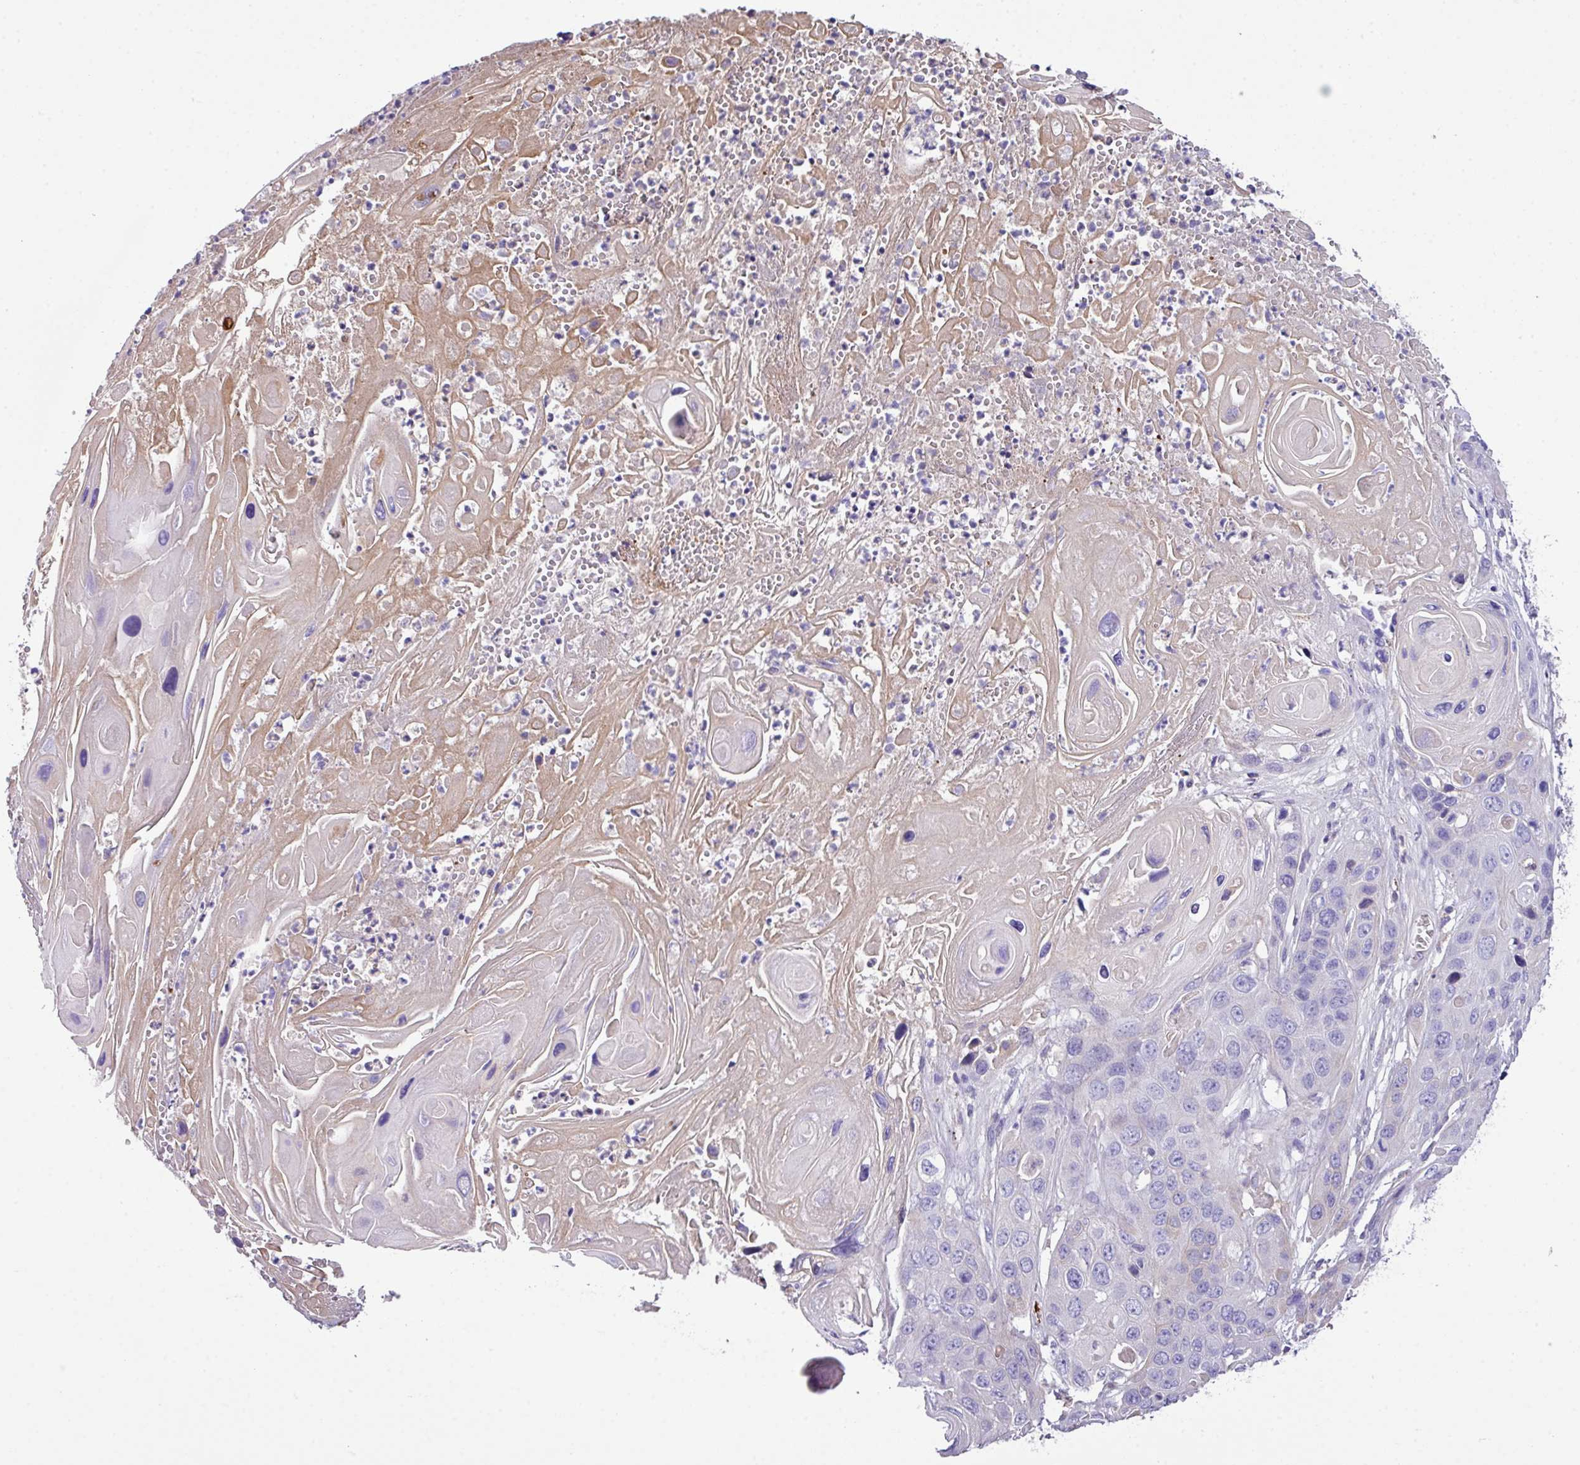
{"staining": {"intensity": "negative", "quantity": "none", "location": "none"}, "tissue": "skin cancer", "cell_type": "Tumor cells", "image_type": "cancer", "snomed": [{"axis": "morphology", "description": "Squamous cell carcinoma, NOS"}, {"axis": "topography", "description": "Skin"}], "caption": "Immunohistochemical staining of skin cancer reveals no significant staining in tumor cells.", "gene": "DNAL1", "patient": {"sex": "male", "age": 55}}